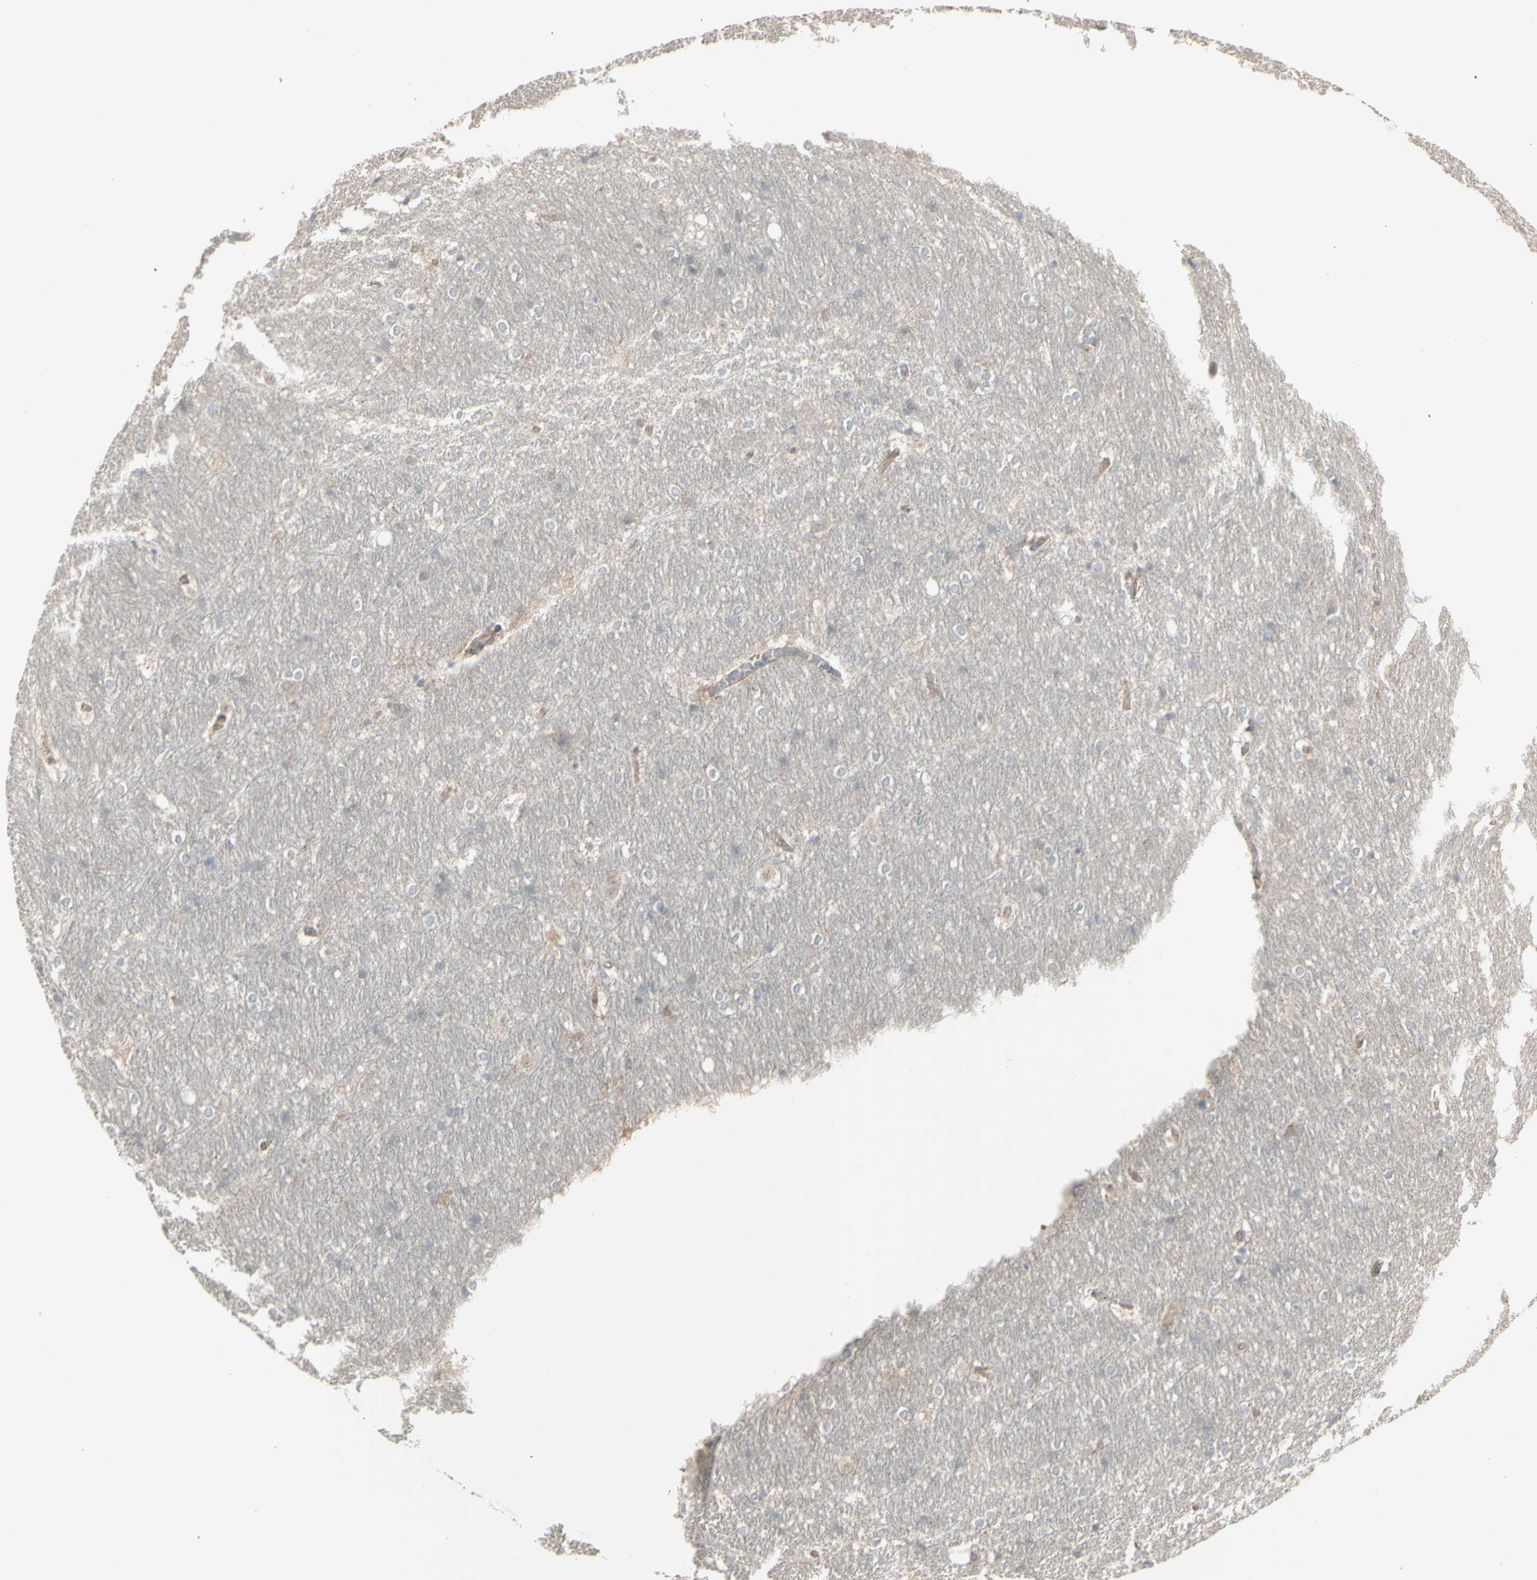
{"staining": {"intensity": "weak", "quantity": "<25%", "location": "cytoplasmic/membranous"}, "tissue": "hippocampus", "cell_type": "Glial cells", "image_type": "normal", "snomed": [{"axis": "morphology", "description": "Normal tissue, NOS"}, {"axis": "topography", "description": "Hippocampus"}], "caption": "DAB immunohistochemical staining of benign hippocampus shows no significant expression in glial cells. Brightfield microscopy of immunohistochemistry (IHC) stained with DAB (brown) and hematoxylin (blue), captured at high magnification.", "gene": "CSK", "patient": {"sex": "female", "age": 19}}